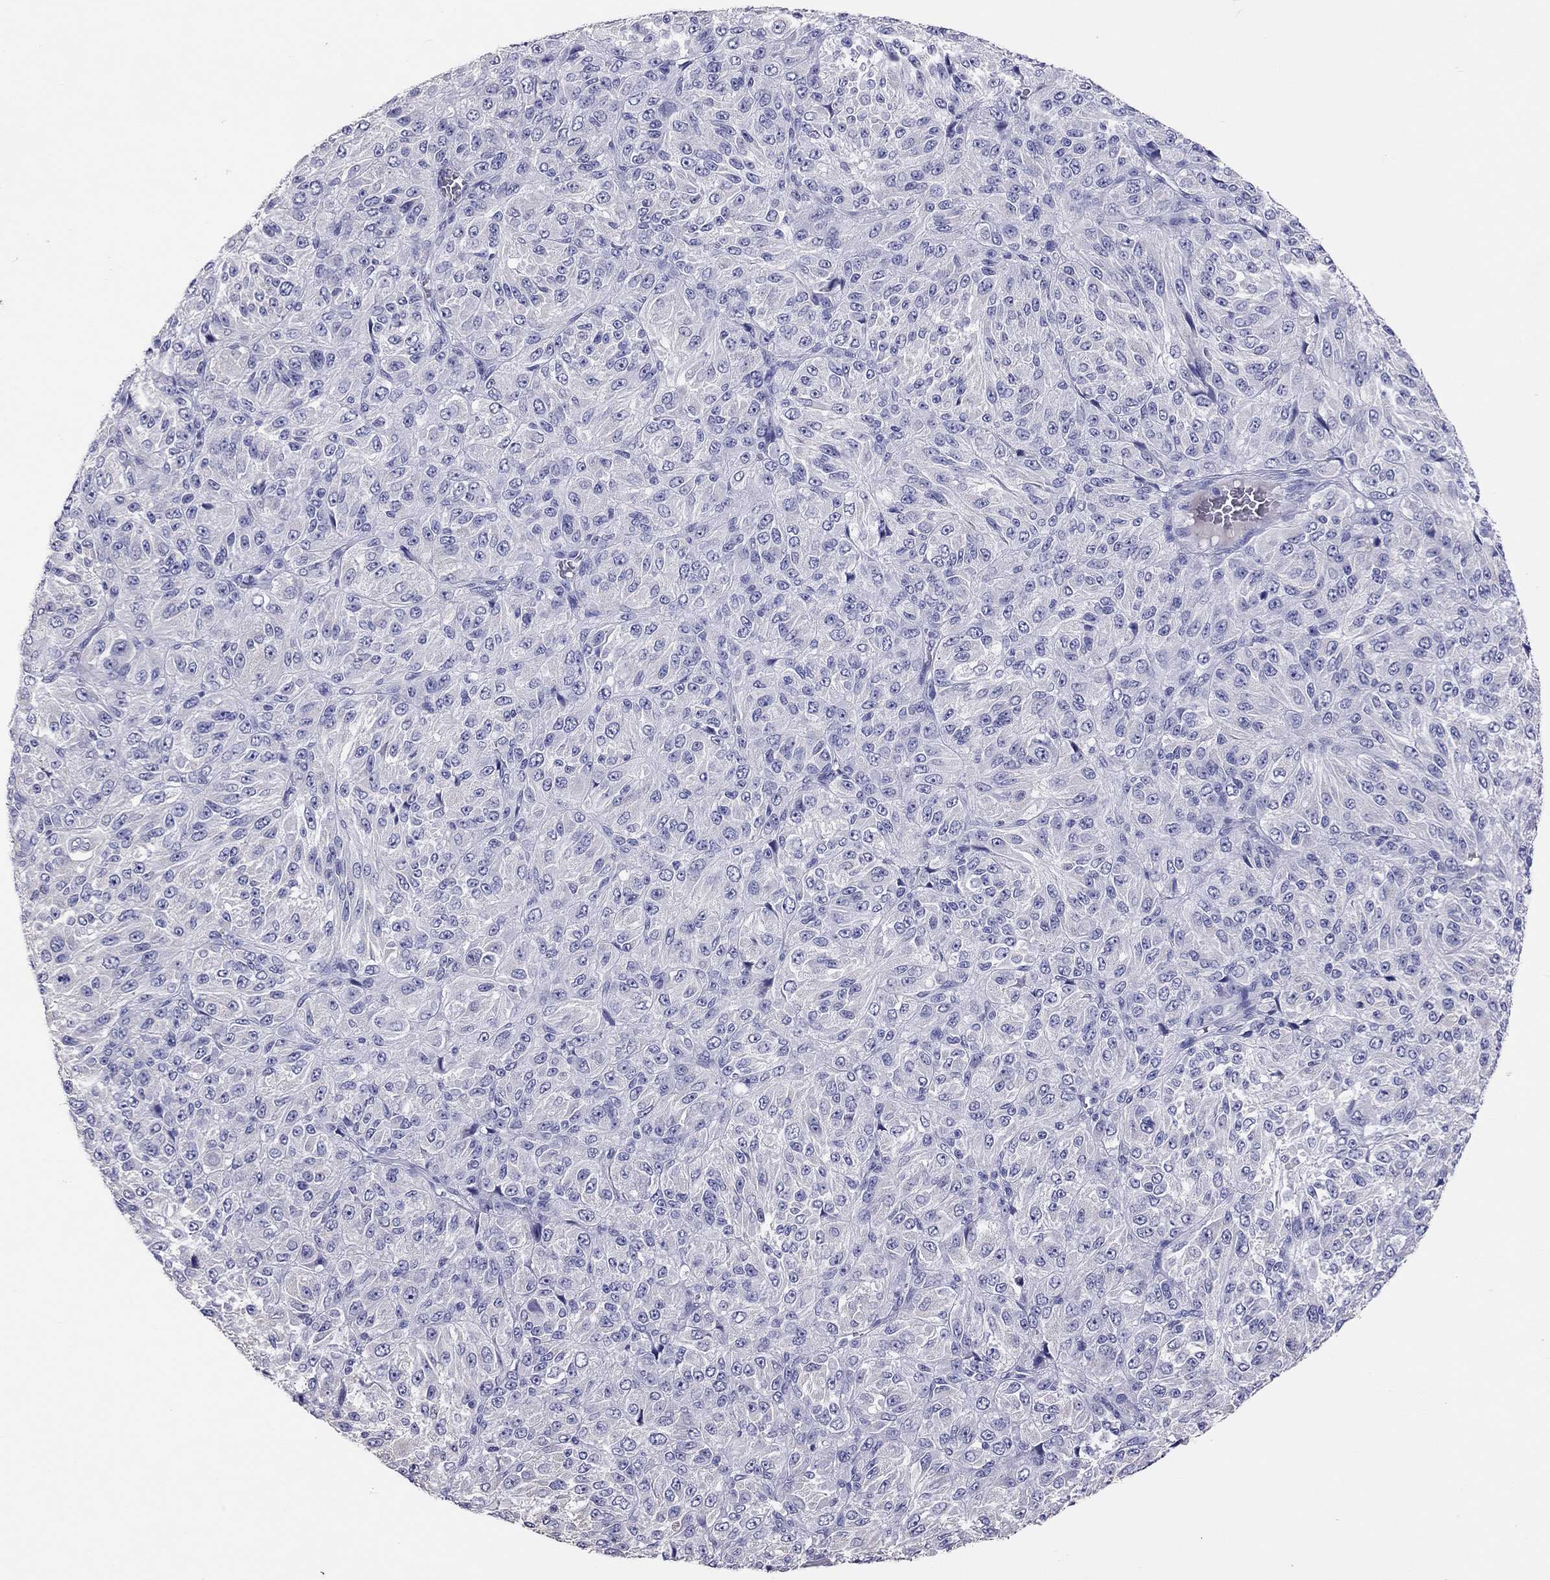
{"staining": {"intensity": "negative", "quantity": "none", "location": "none"}, "tissue": "melanoma", "cell_type": "Tumor cells", "image_type": "cancer", "snomed": [{"axis": "morphology", "description": "Malignant melanoma, Metastatic site"}, {"axis": "topography", "description": "Brain"}], "caption": "This is an IHC histopathology image of malignant melanoma (metastatic site). There is no expression in tumor cells.", "gene": "CALHM1", "patient": {"sex": "female", "age": 56}}